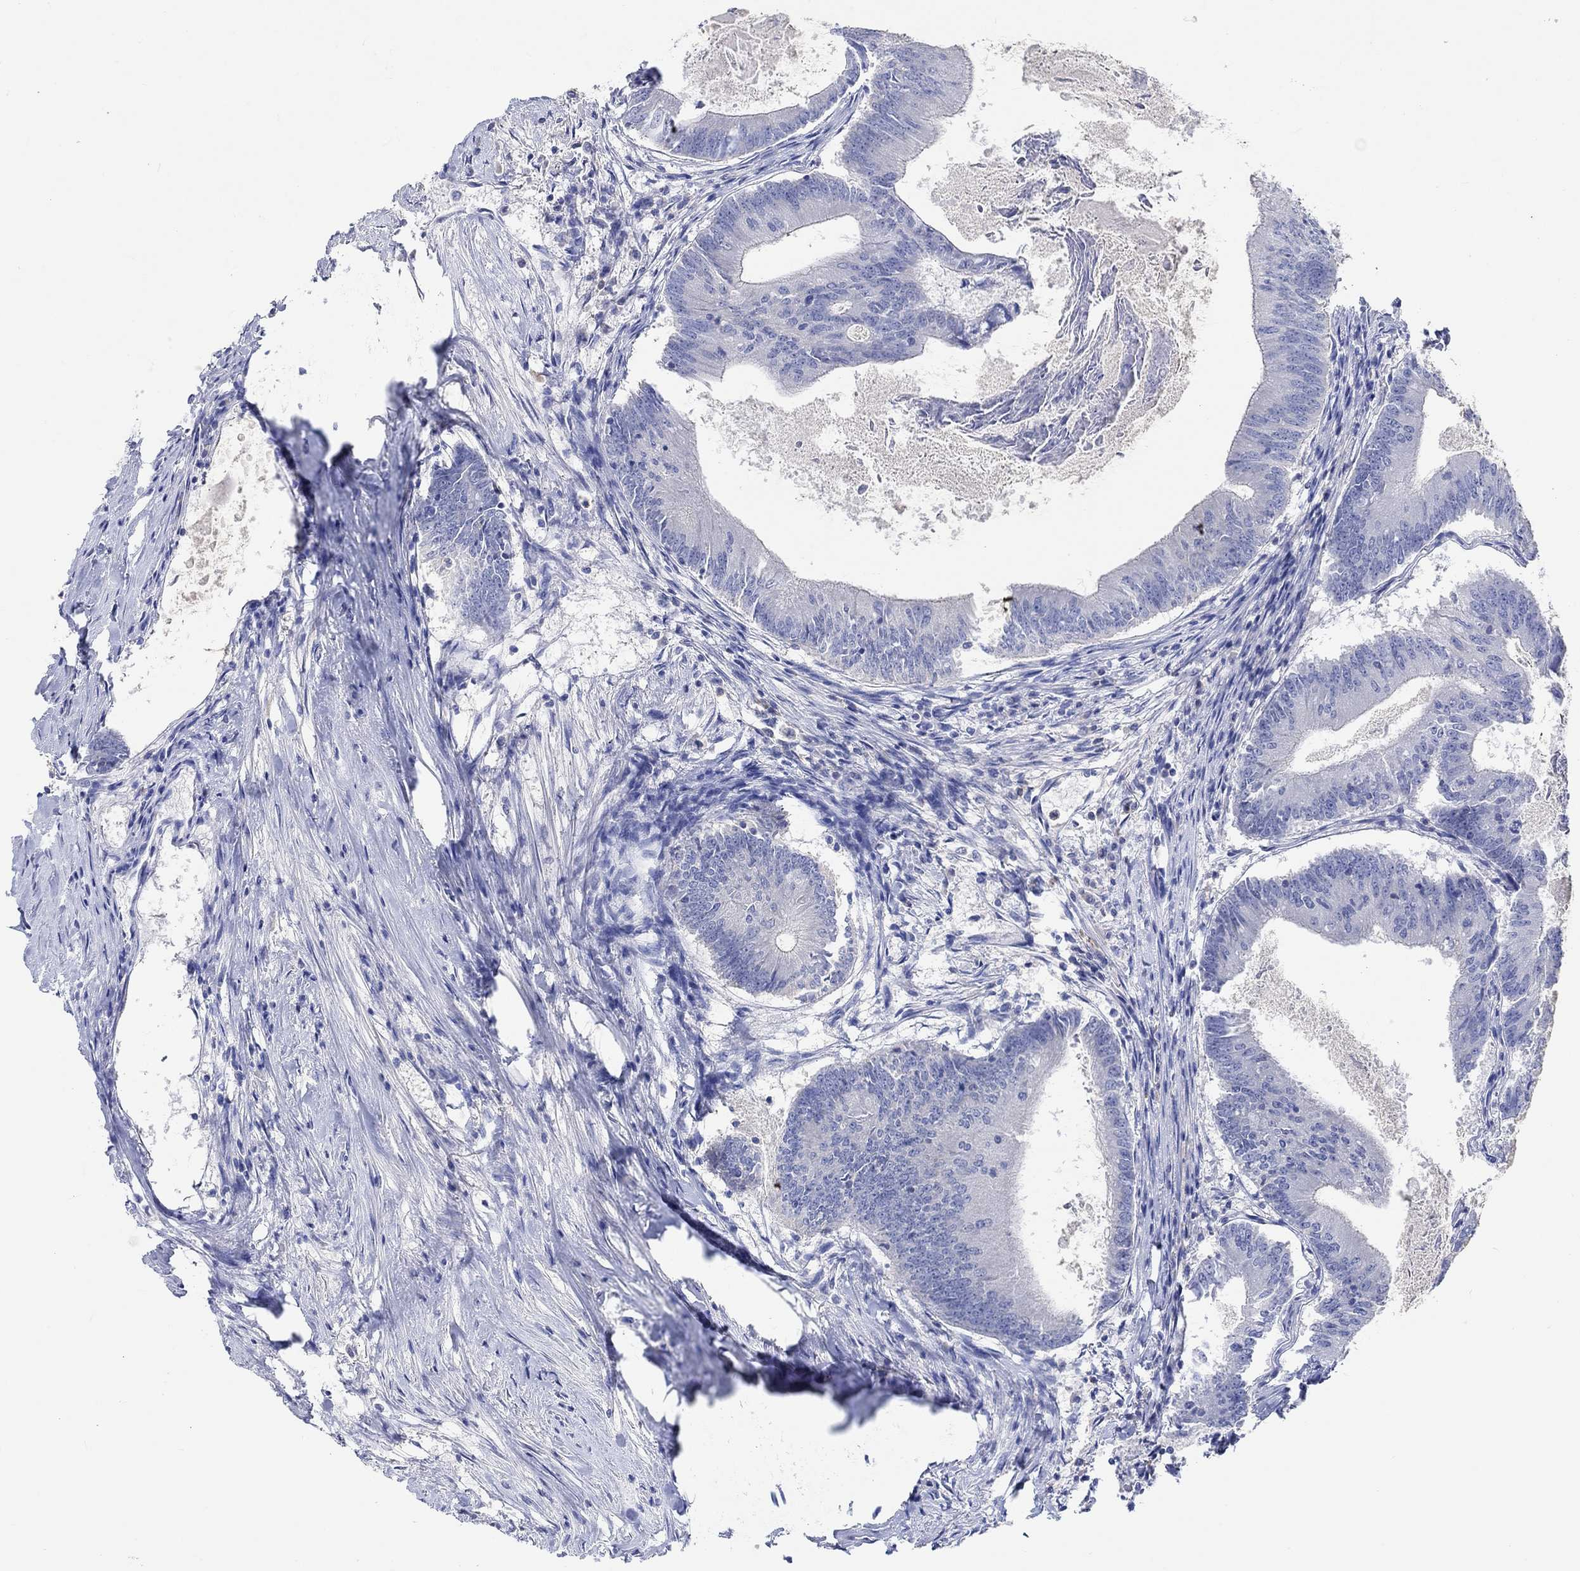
{"staining": {"intensity": "negative", "quantity": "none", "location": "none"}, "tissue": "colorectal cancer", "cell_type": "Tumor cells", "image_type": "cancer", "snomed": [{"axis": "morphology", "description": "Adenocarcinoma, NOS"}, {"axis": "topography", "description": "Colon"}], "caption": "A high-resolution photomicrograph shows immunohistochemistry (IHC) staining of adenocarcinoma (colorectal), which displays no significant positivity in tumor cells.", "gene": "GCM1", "patient": {"sex": "female", "age": 70}}